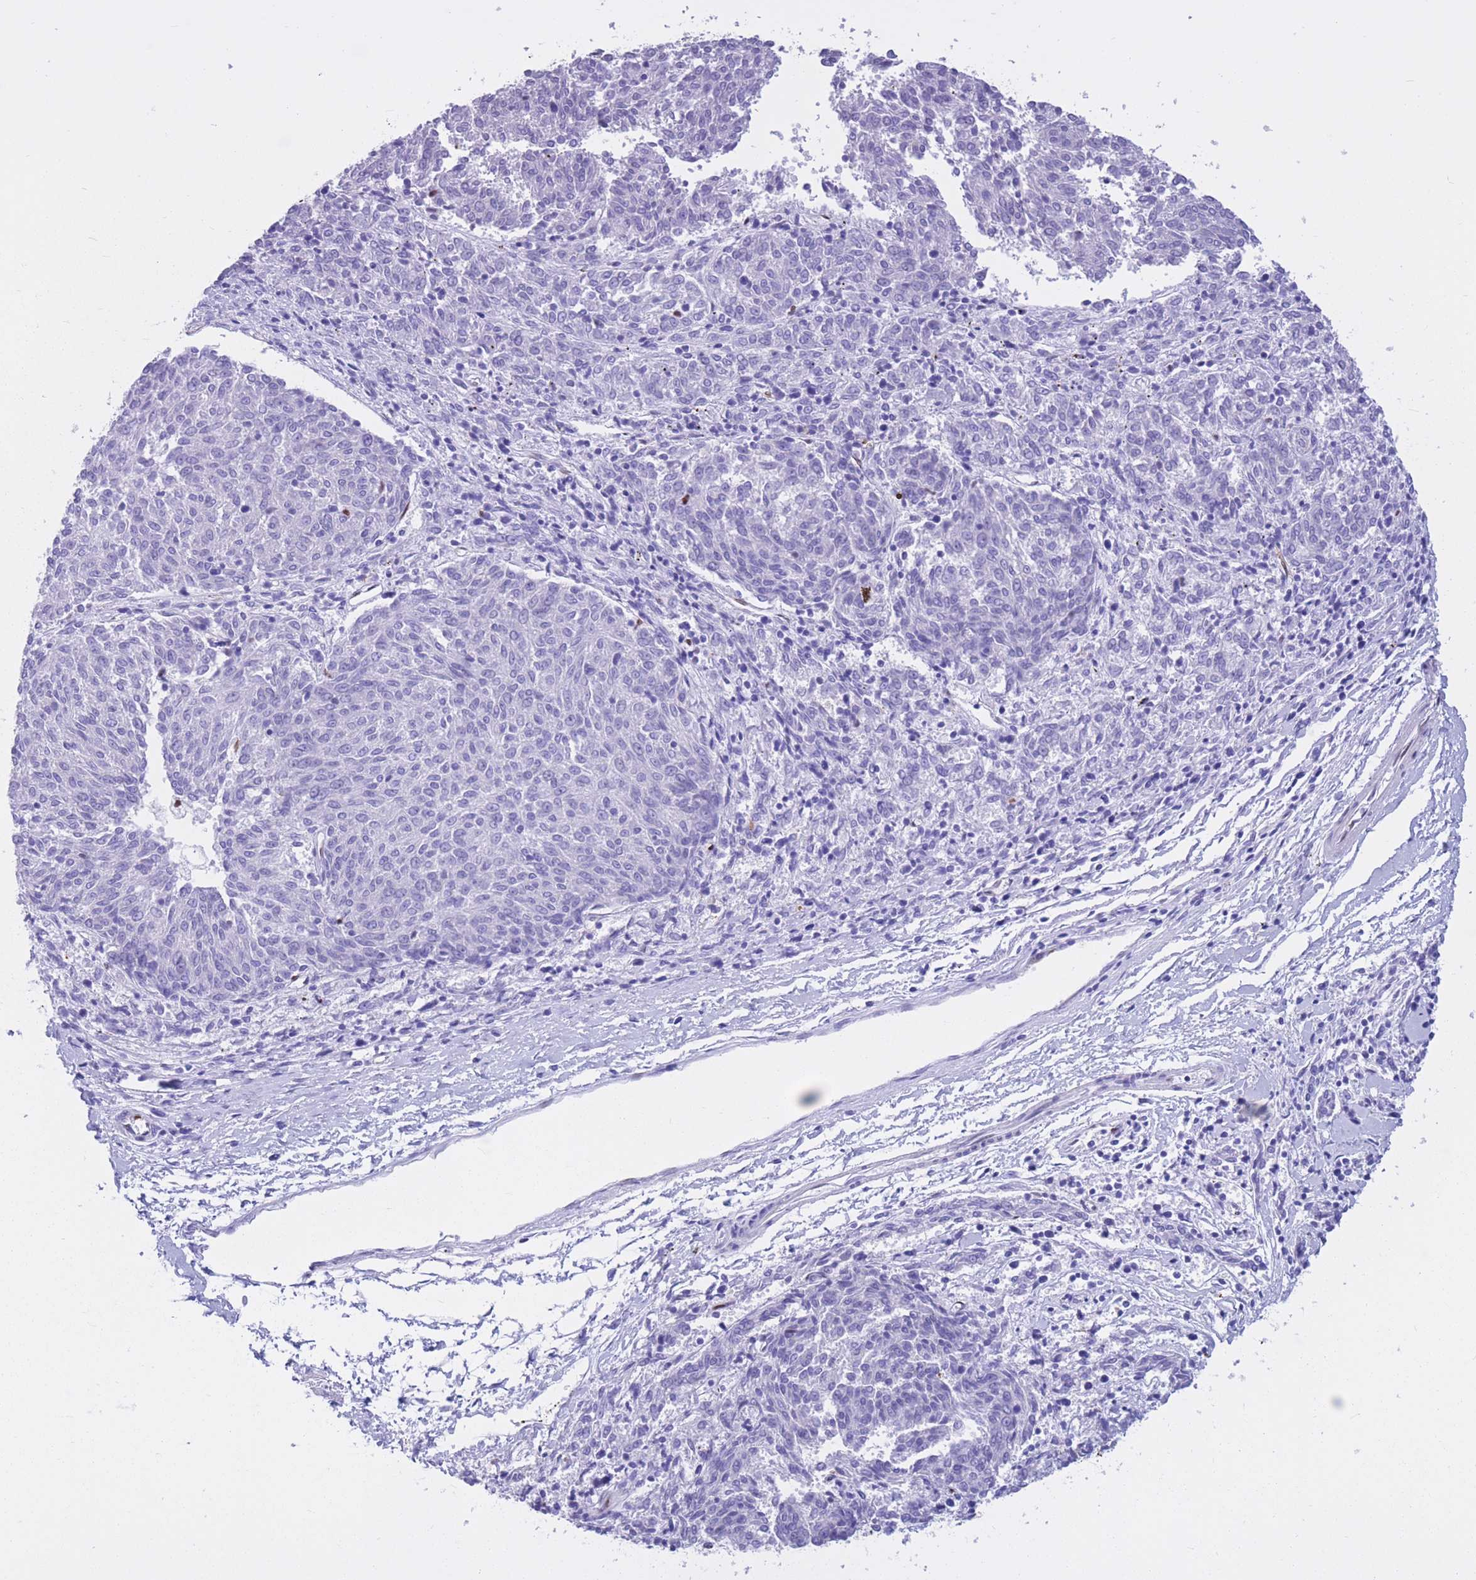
{"staining": {"intensity": "moderate", "quantity": "25%-75%", "location": "nuclear"}, "tissue": "melanoma", "cell_type": "Tumor cells", "image_type": "cancer", "snomed": [{"axis": "morphology", "description": "Malignant melanoma, NOS"}, {"axis": "topography", "description": "Skin"}], "caption": "Immunohistochemistry (IHC) histopathology image of human melanoma stained for a protein (brown), which exhibits medium levels of moderate nuclear positivity in approximately 25%-75% of tumor cells.", "gene": "NASP", "patient": {"sex": "female", "age": 72}}